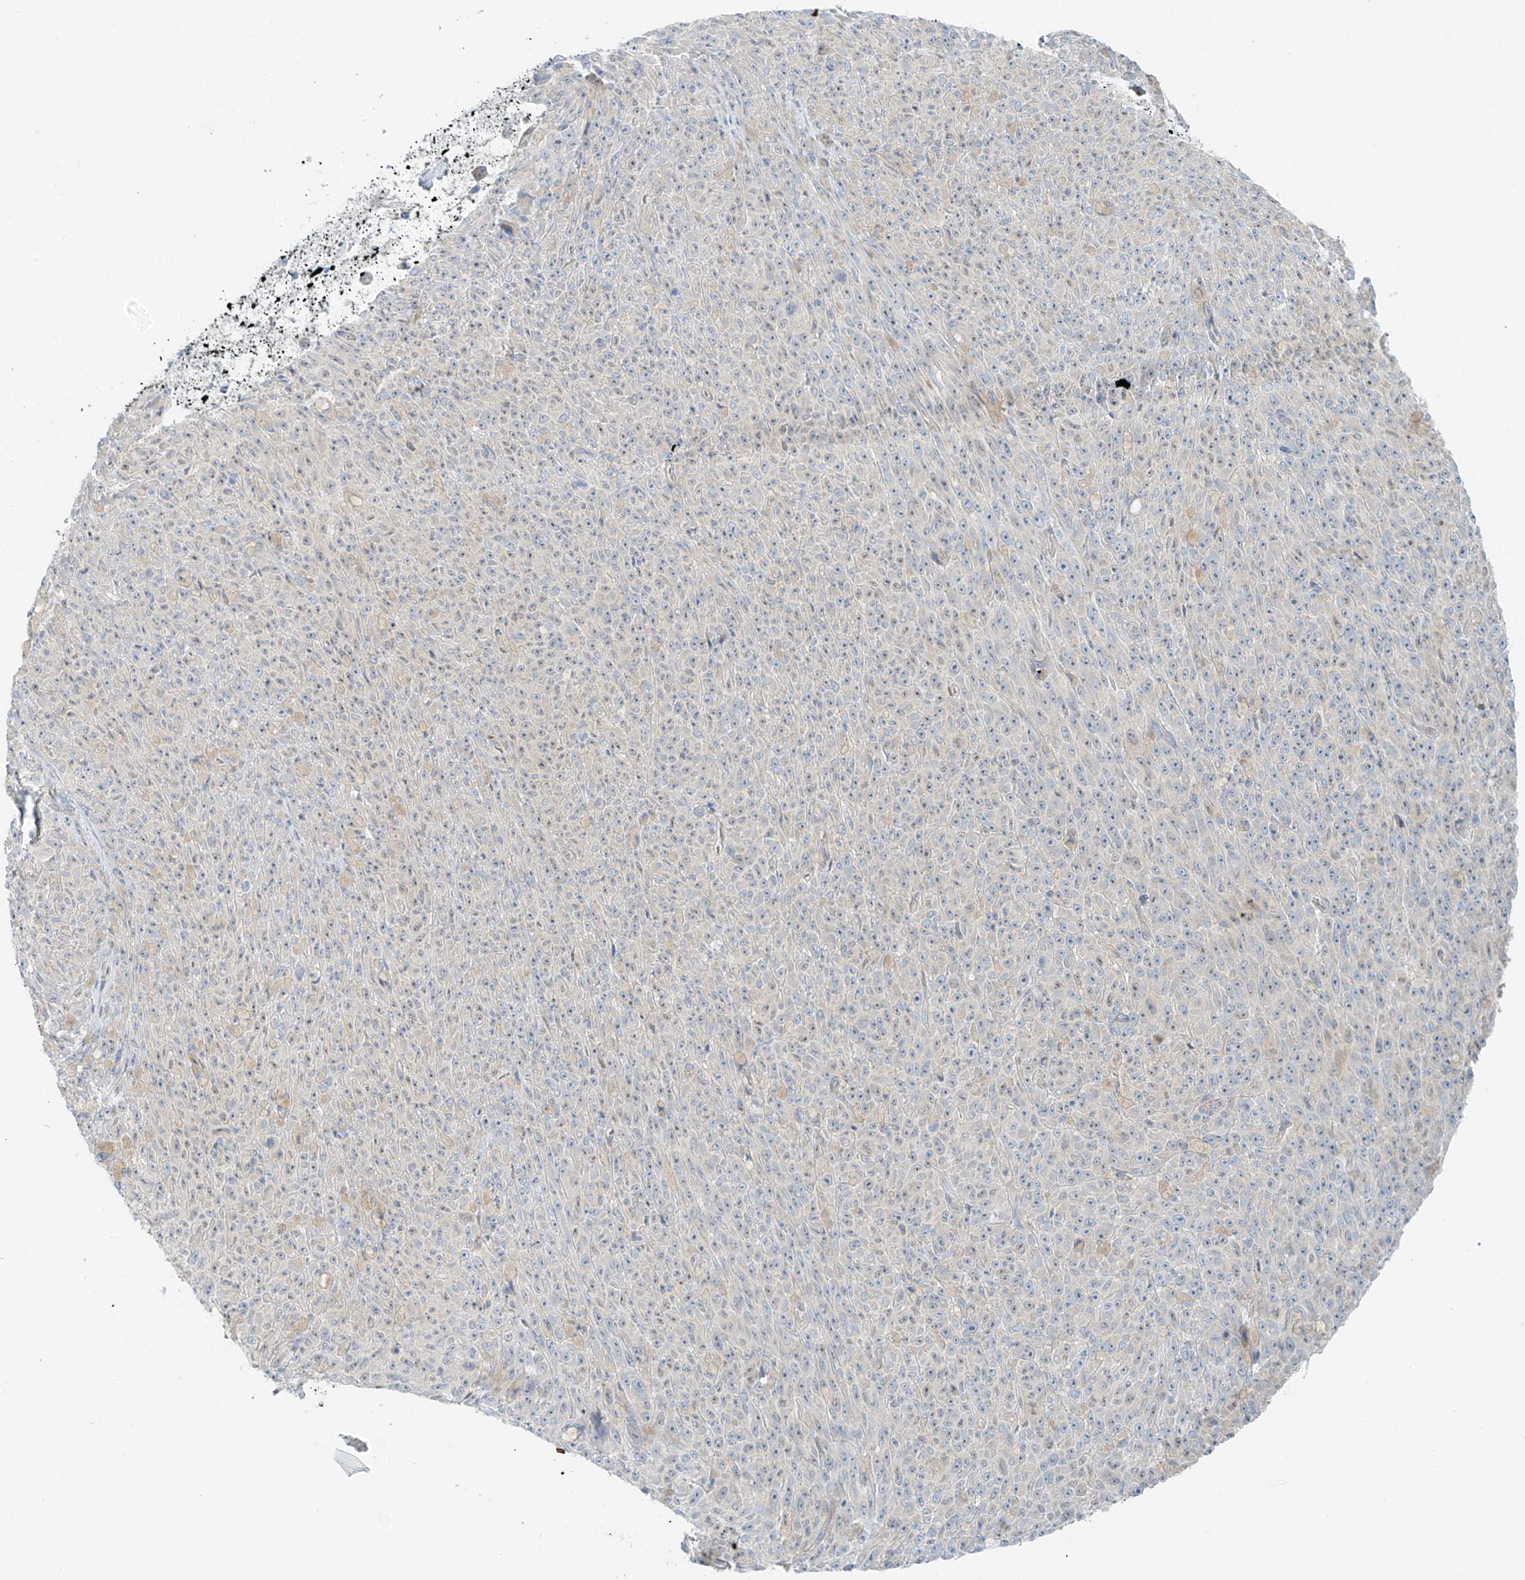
{"staining": {"intensity": "negative", "quantity": "none", "location": "none"}, "tissue": "melanoma", "cell_type": "Tumor cells", "image_type": "cancer", "snomed": [{"axis": "morphology", "description": "Malignant melanoma, NOS"}, {"axis": "topography", "description": "Skin"}], "caption": "Tumor cells are negative for brown protein staining in melanoma. The staining is performed using DAB brown chromogen with nuclei counter-stained in using hematoxylin.", "gene": "EIPR1", "patient": {"sex": "female", "age": 82}}